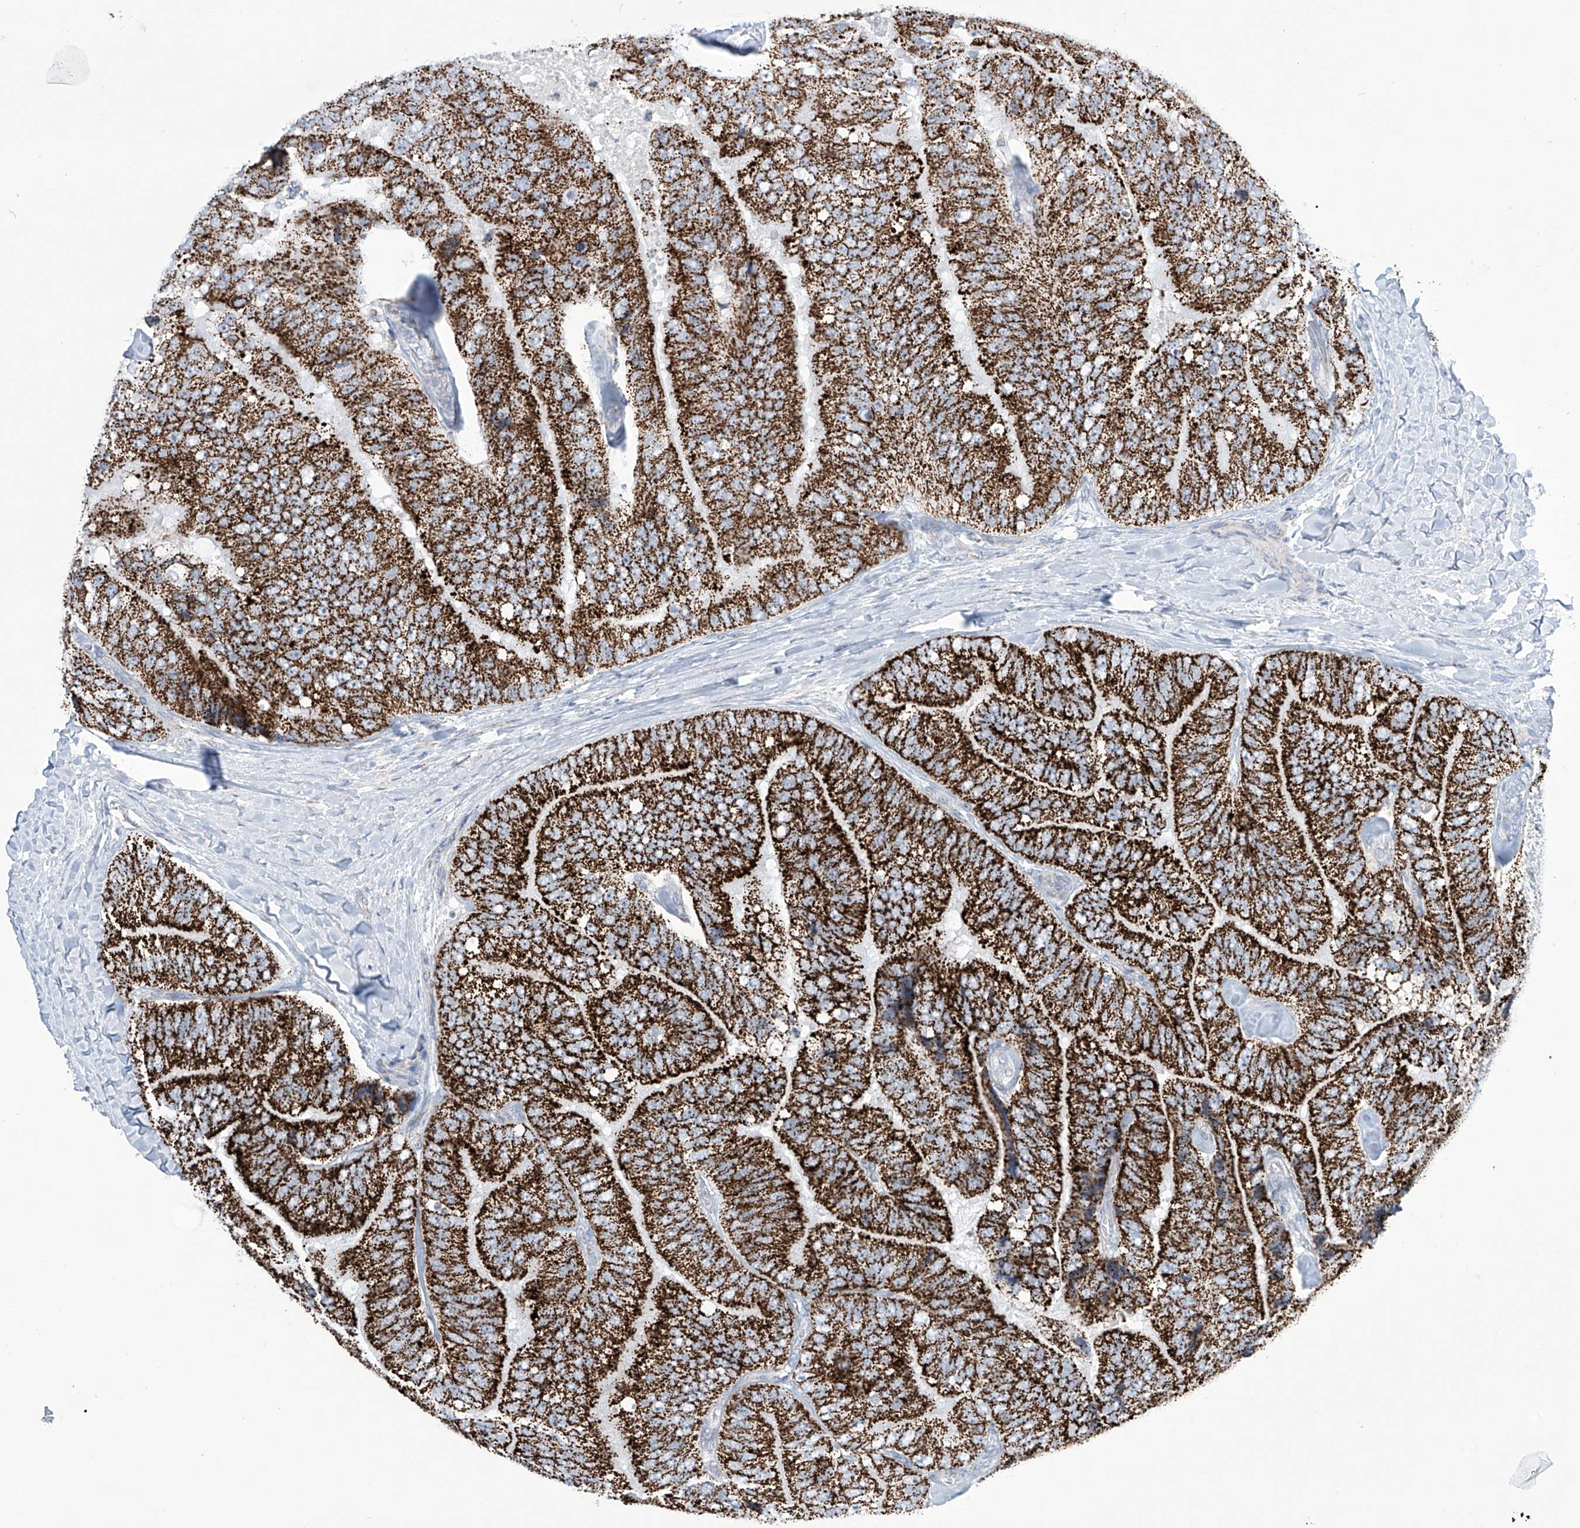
{"staining": {"intensity": "strong", "quantity": ">75%", "location": "cytoplasmic/membranous"}, "tissue": "prostate cancer", "cell_type": "Tumor cells", "image_type": "cancer", "snomed": [{"axis": "morphology", "description": "Adenocarcinoma, High grade"}, {"axis": "topography", "description": "Prostate"}], "caption": "Tumor cells reveal high levels of strong cytoplasmic/membranous expression in about >75% of cells in prostate cancer (adenocarcinoma (high-grade)). Nuclei are stained in blue.", "gene": "ALDH6A1", "patient": {"sex": "male", "age": 70}}